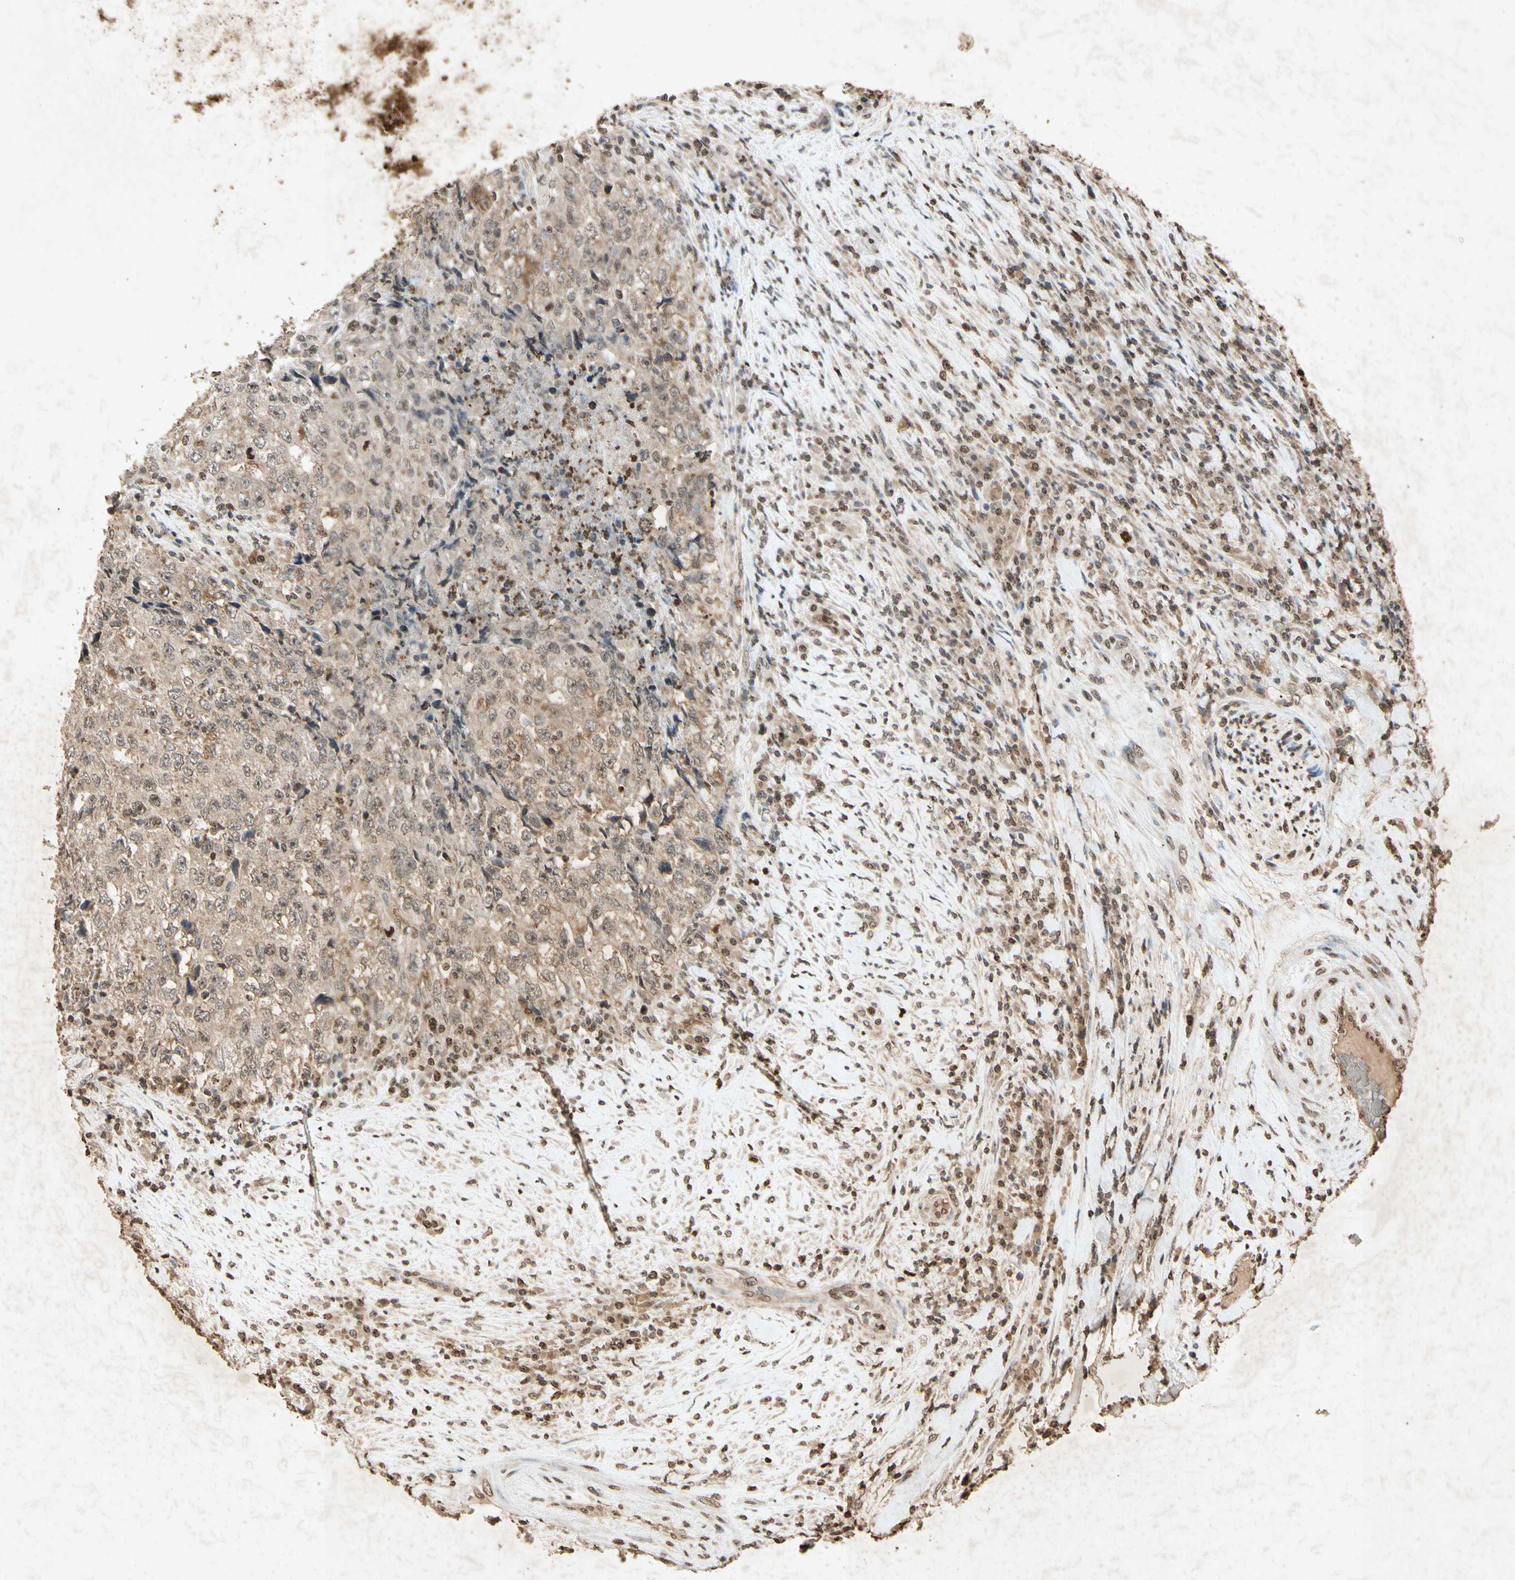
{"staining": {"intensity": "moderate", "quantity": "25%-75%", "location": "cytoplasmic/membranous"}, "tissue": "testis cancer", "cell_type": "Tumor cells", "image_type": "cancer", "snomed": [{"axis": "morphology", "description": "Necrosis, NOS"}, {"axis": "morphology", "description": "Carcinoma, Embryonal, NOS"}, {"axis": "topography", "description": "Testis"}], "caption": "Immunohistochemical staining of testis embryonal carcinoma reveals medium levels of moderate cytoplasmic/membranous protein positivity in about 25%-75% of tumor cells.", "gene": "MSRB1", "patient": {"sex": "male", "age": 19}}